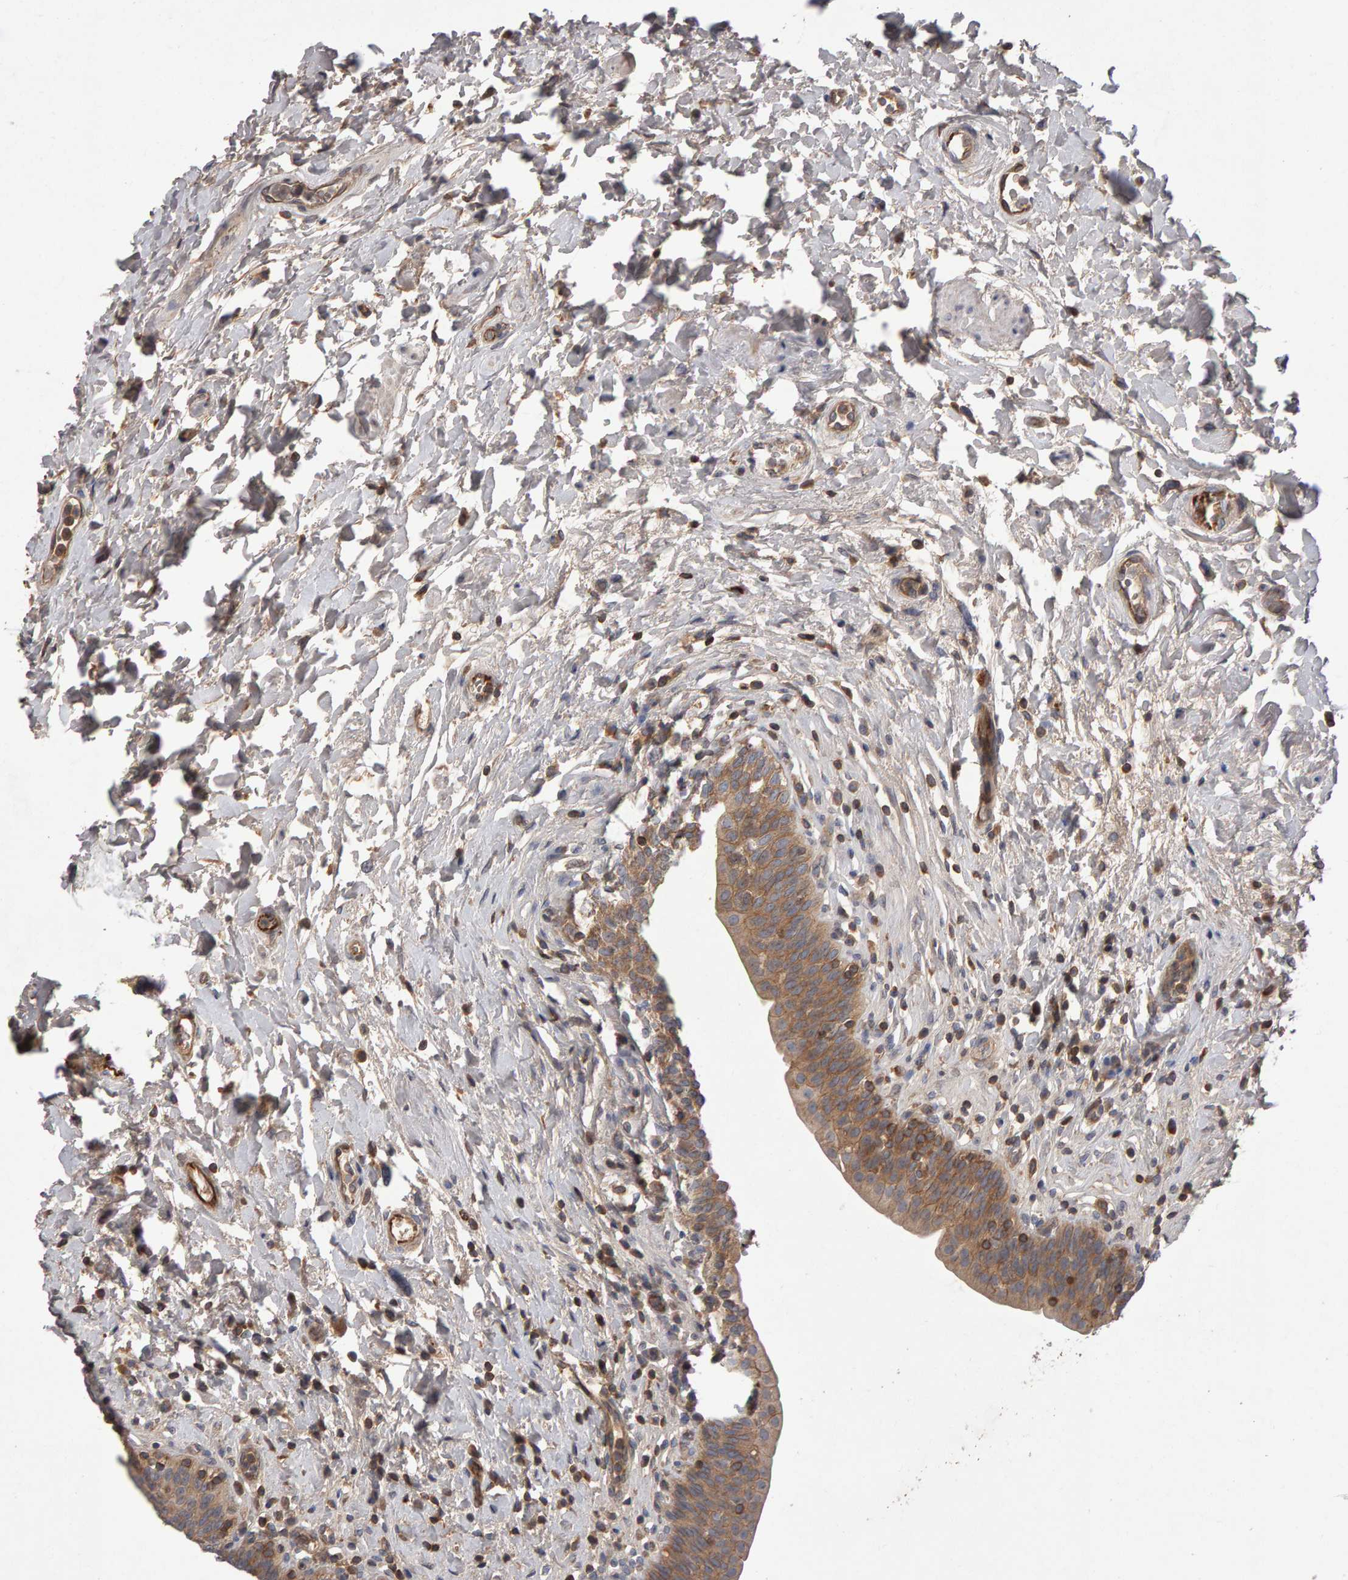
{"staining": {"intensity": "moderate", "quantity": ">75%", "location": "cytoplasmic/membranous"}, "tissue": "urinary bladder", "cell_type": "Urothelial cells", "image_type": "normal", "snomed": [{"axis": "morphology", "description": "Normal tissue, NOS"}, {"axis": "topography", "description": "Urinary bladder"}], "caption": "Immunohistochemical staining of normal human urinary bladder exhibits moderate cytoplasmic/membranous protein positivity in approximately >75% of urothelial cells.", "gene": "PGS1", "patient": {"sex": "male", "age": 83}}